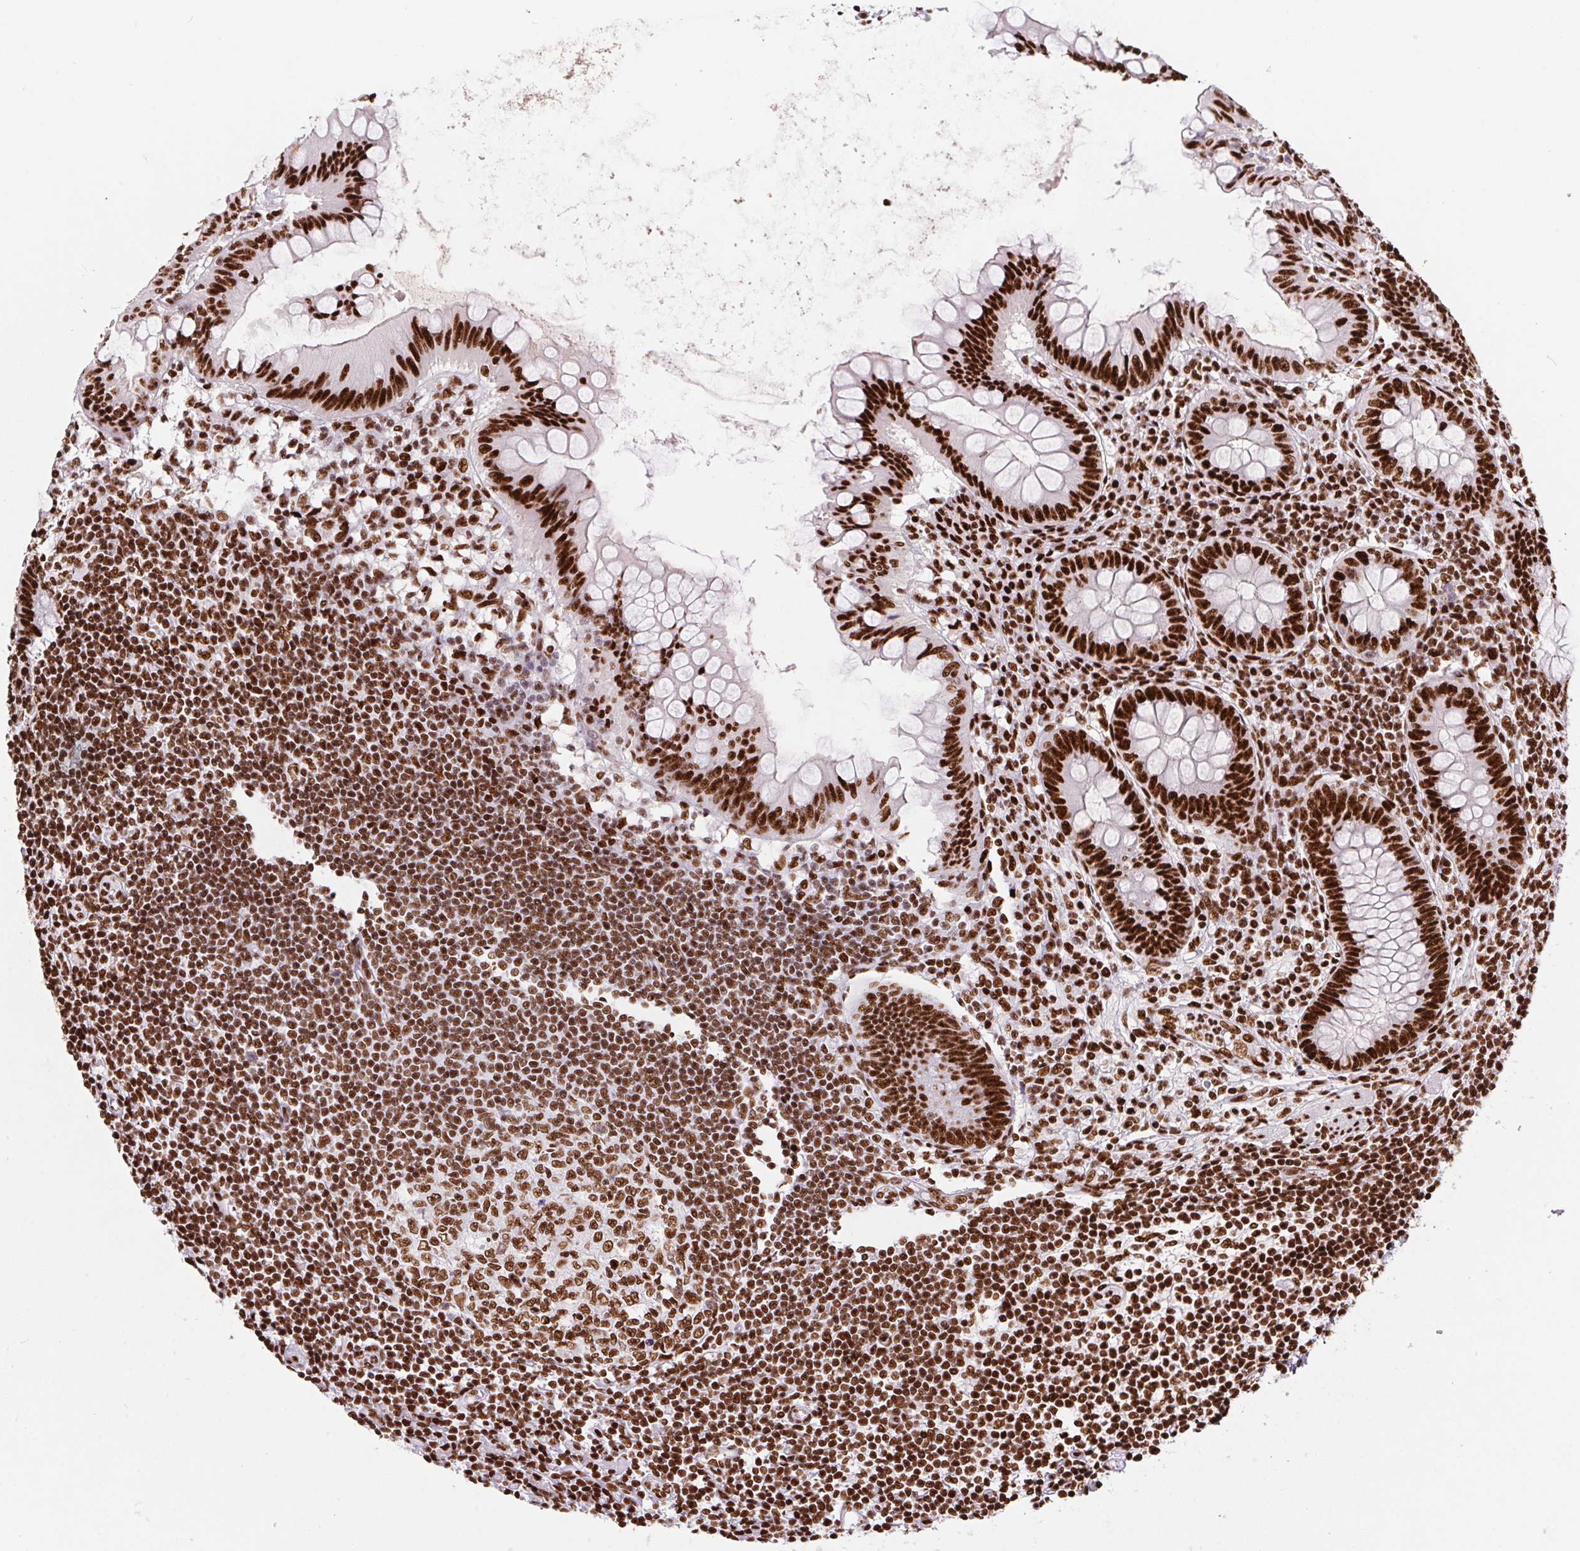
{"staining": {"intensity": "strong", "quantity": ">75%", "location": "nuclear"}, "tissue": "appendix", "cell_type": "Glandular cells", "image_type": "normal", "snomed": [{"axis": "morphology", "description": "Normal tissue, NOS"}, {"axis": "topography", "description": "Appendix"}], "caption": "IHC (DAB (3,3'-diaminobenzidine)) staining of normal human appendix reveals strong nuclear protein staining in approximately >75% of glandular cells. The protein is stained brown, and the nuclei are stained in blue (DAB IHC with brightfield microscopy, high magnification).", "gene": "PAGE3", "patient": {"sex": "female", "age": 57}}